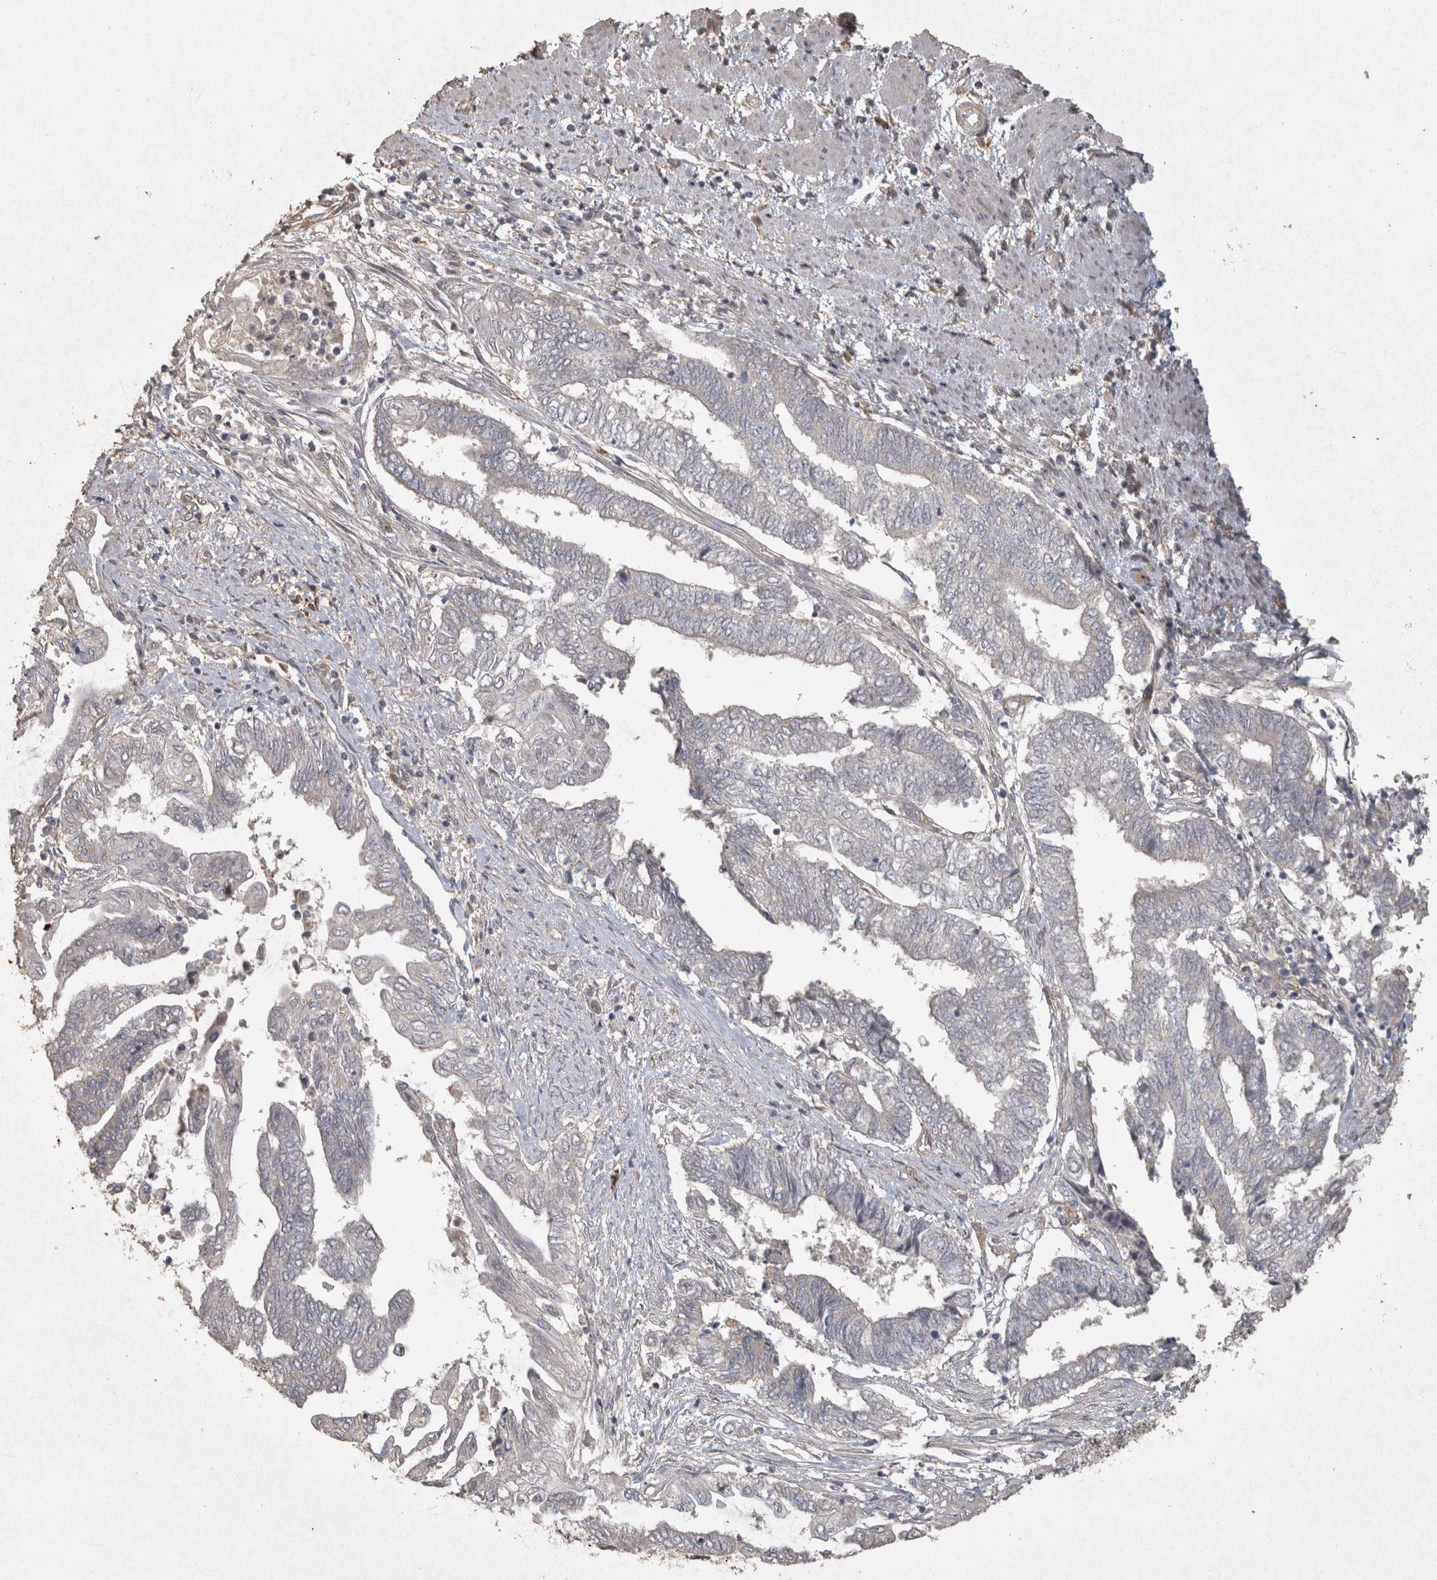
{"staining": {"intensity": "negative", "quantity": "none", "location": "none"}, "tissue": "endometrial cancer", "cell_type": "Tumor cells", "image_type": "cancer", "snomed": [{"axis": "morphology", "description": "Adenocarcinoma, NOS"}, {"axis": "topography", "description": "Uterus"}, {"axis": "topography", "description": "Endometrium"}], "caption": "This is an immunohistochemistry micrograph of human endometrial cancer. There is no positivity in tumor cells.", "gene": "OSTN", "patient": {"sex": "female", "age": 70}}